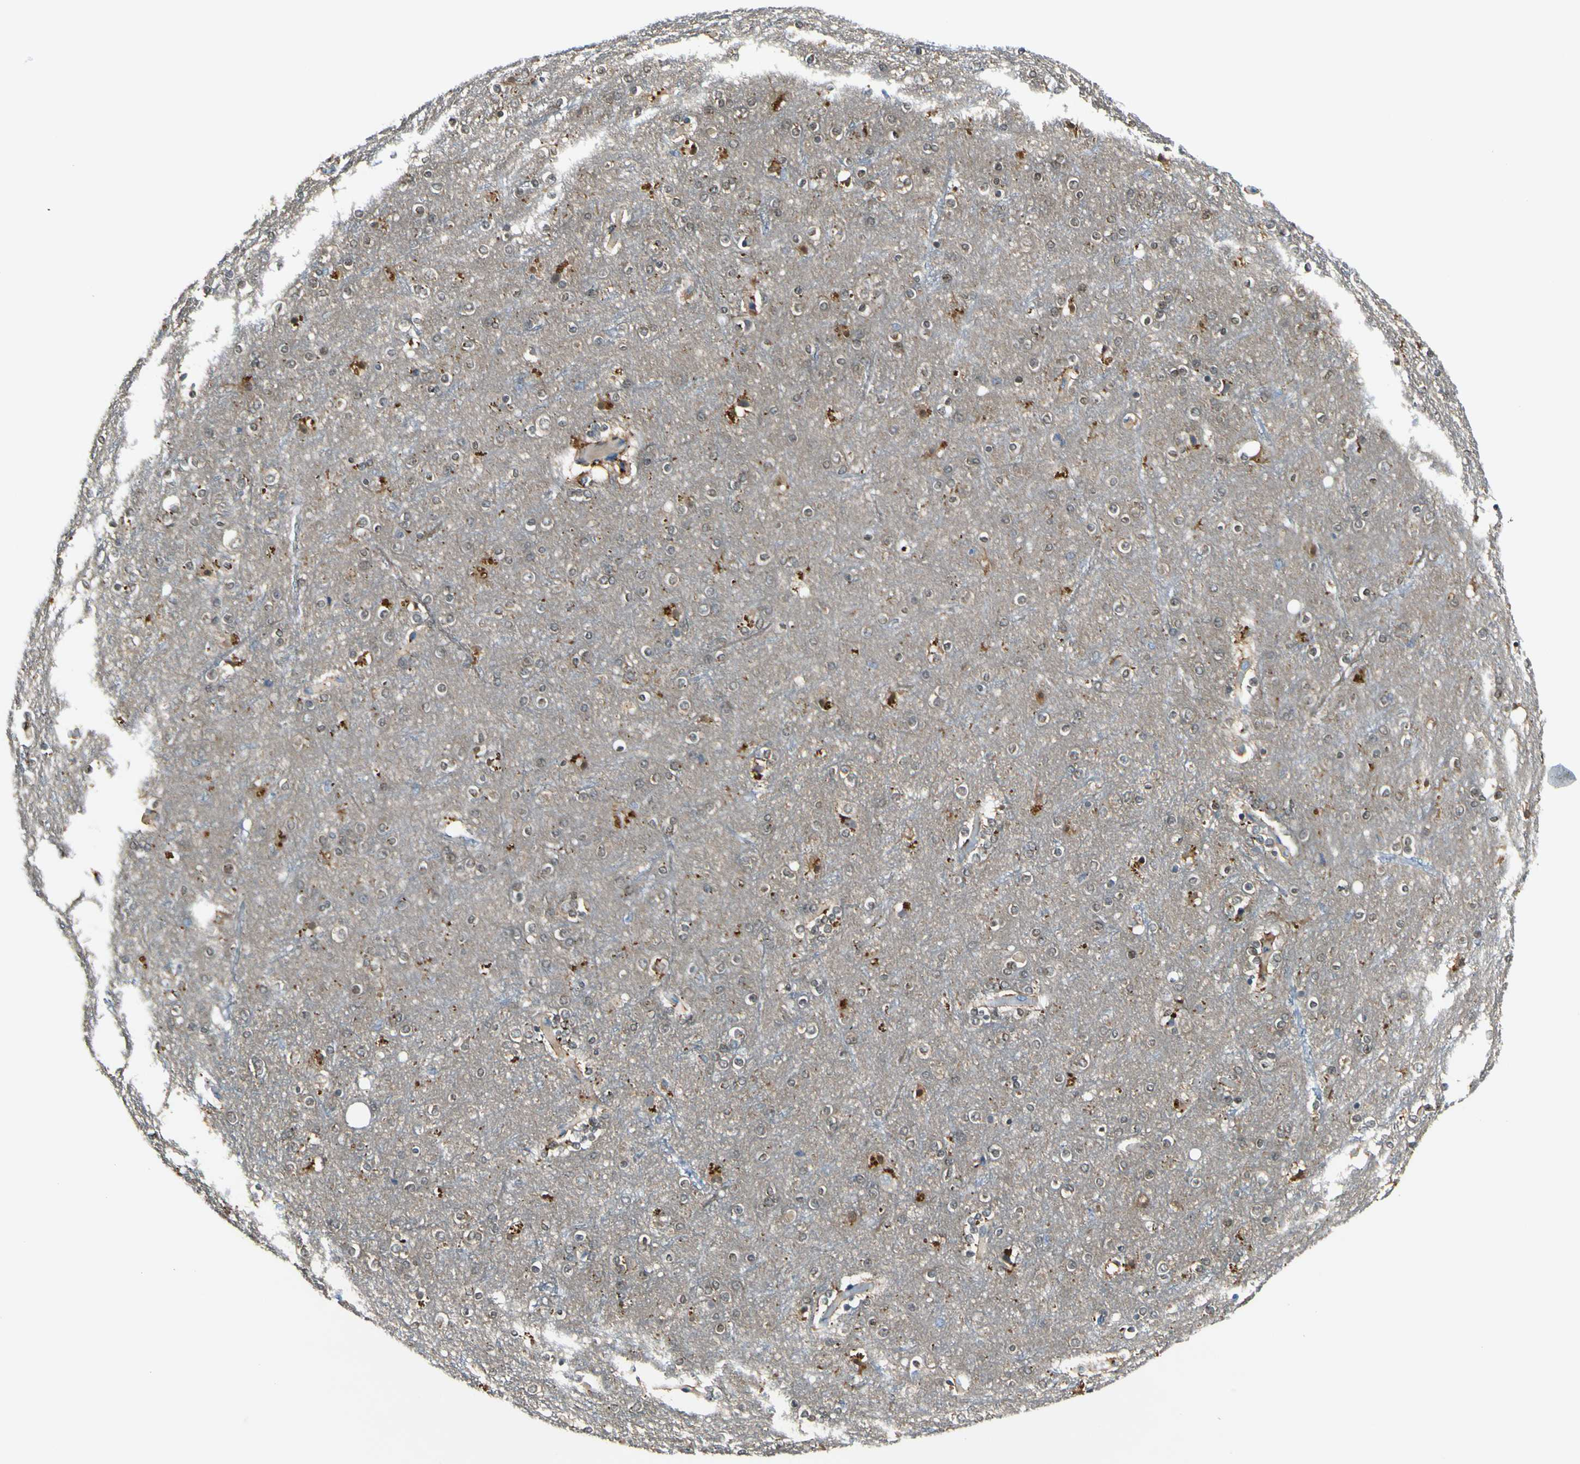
{"staining": {"intensity": "moderate", "quantity": ">75%", "location": "cytoplasmic/membranous"}, "tissue": "cerebral cortex", "cell_type": "Endothelial cells", "image_type": "normal", "snomed": [{"axis": "morphology", "description": "Normal tissue, NOS"}, {"axis": "topography", "description": "Cerebral cortex"}], "caption": "A photomicrograph of cerebral cortex stained for a protein exhibits moderate cytoplasmic/membranous brown staining in endothelial cells.", "gene": "PEBP1", "patient": {"sex": "female", "age": 54}}